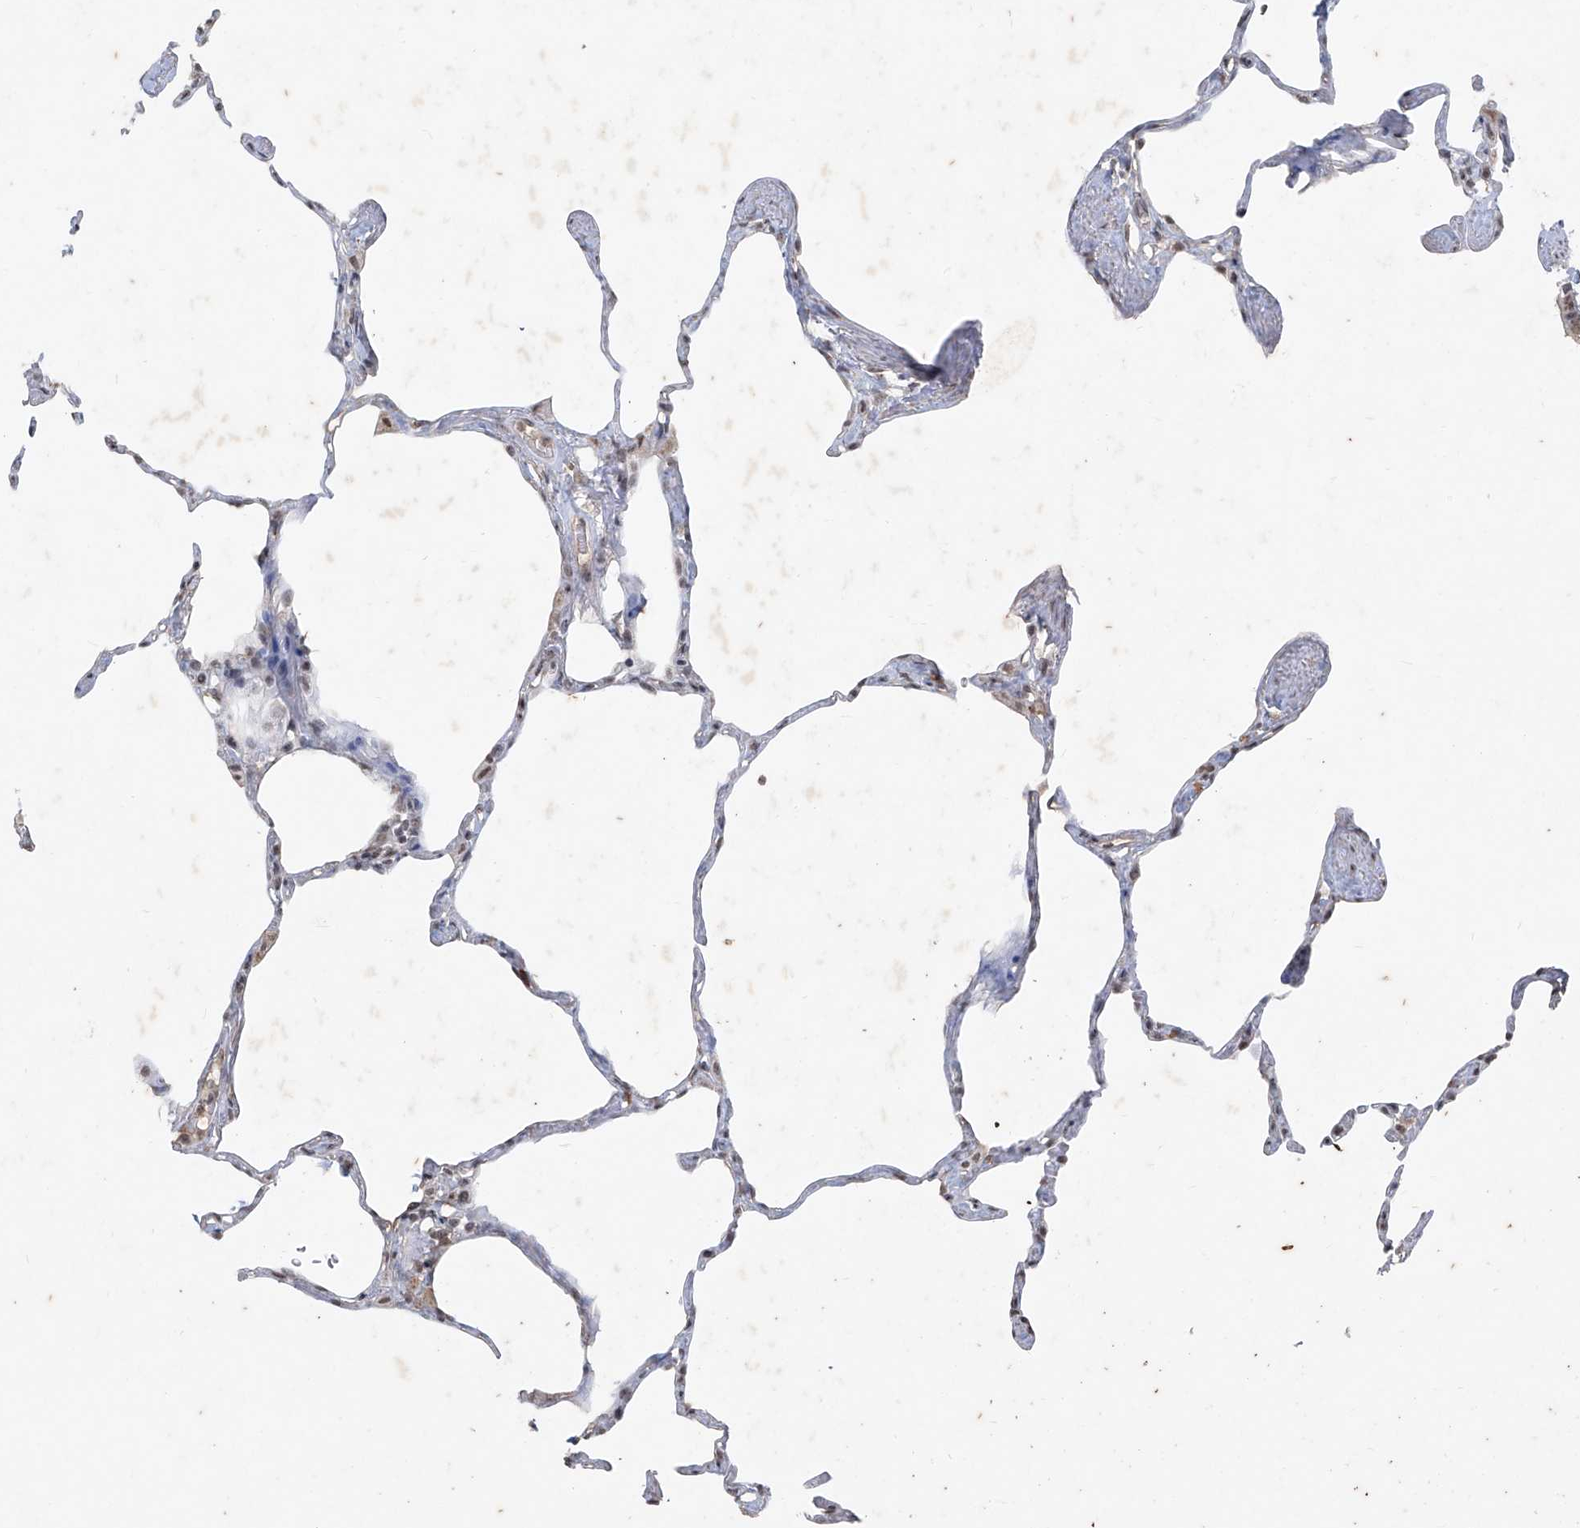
{"staining": {"intensity": "moderate", "quantity": "<25%", "location": "nuclear"}, "tissue": "lung", "cell_type": "Alveolar cells", "image_type": "normal", "snomed": [{"axis": "morphology", "description": "Normal tissue, NOS"}, {"axis": "topography", "description": "Lung"}], "caption": "Protein expression analysis of unremarkable lung displays moderate nuclear expression in about <25% of alveolar cells.", "gene": "TFEC", "patient": {"sex": "male", "age": 65}}